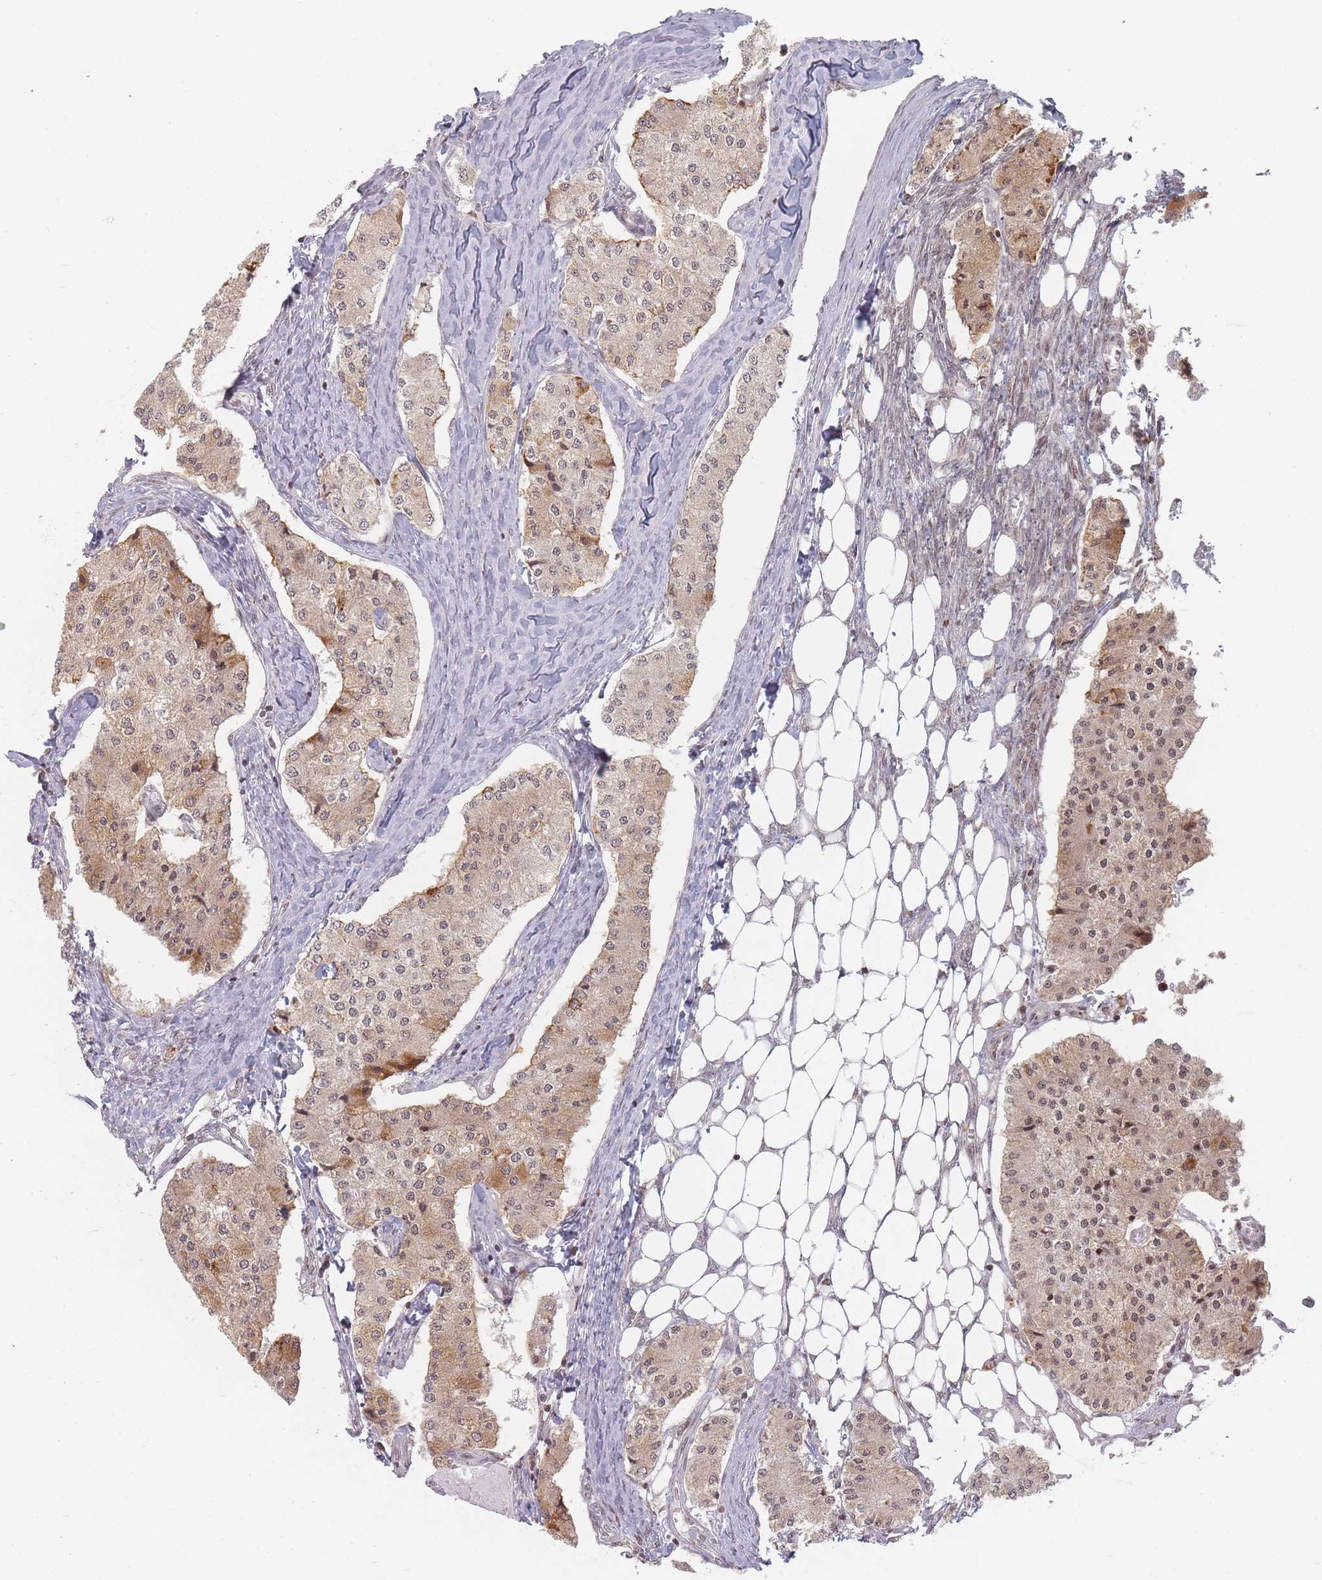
{"staining": {"intensity": "moderate", "quantity": ">75%", "location": "cytoplasmic/membranous,nuclear"}, "tissue": "carcinoid", "cell_type": "Tumor cells", "image_type": "cancer", "snomed": [{"axis": "morphology", "description": "Carcinoid, malignant, NOS"}, {"axis": "topography", "description": "Colon"}], "caption": "The micrograph reveals staining of malignant carcinoid, revealing moderate cytoplasmic/membranous and nuclear protein positivity (brown color) within tumor cells.", "gene": "SPATA45", "patient": {"sex": "female", "age": 52}}